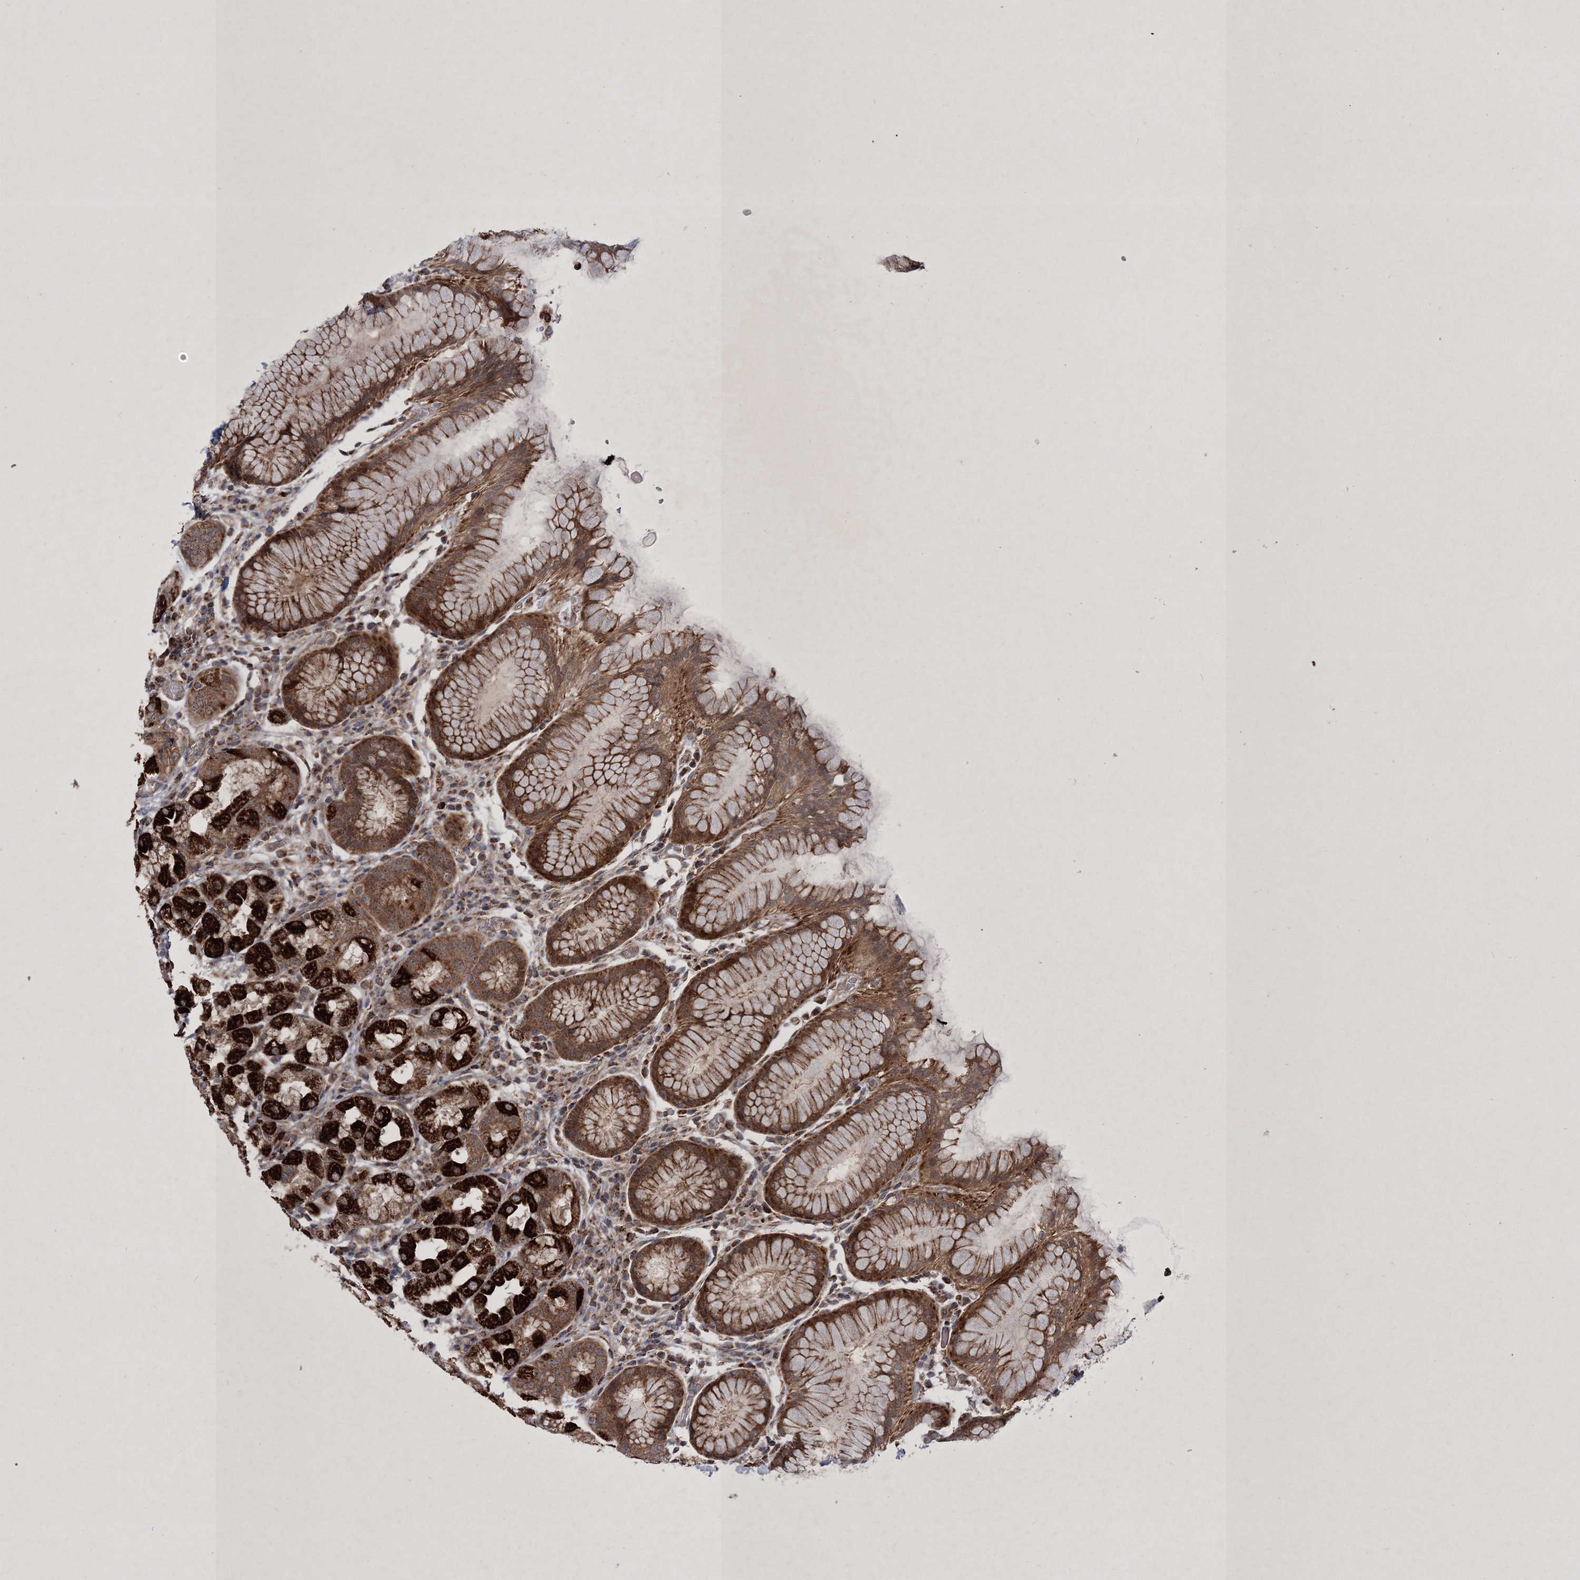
{"staining": {"intensity": "strong", "quantity": ">75%", "location": "cytoplasmic/membranous"}, "tissue": "stomach", "cell_type": "Glandular cells", "image_type": "normal", "snomed": [{"axis": "morphology", "description": "Normal tissue, NOS"}, {"axis": "topography", "description": "Stomach, lower"}], "caption": "An immunohistochemistry image of benign tissue is shown. Protein staining in brown shows strong cytoplasmic/membranous positivity in stomach within glandular cells.", "gene": "SCRN3", "patient": {"sex": "female", "age": 56}}